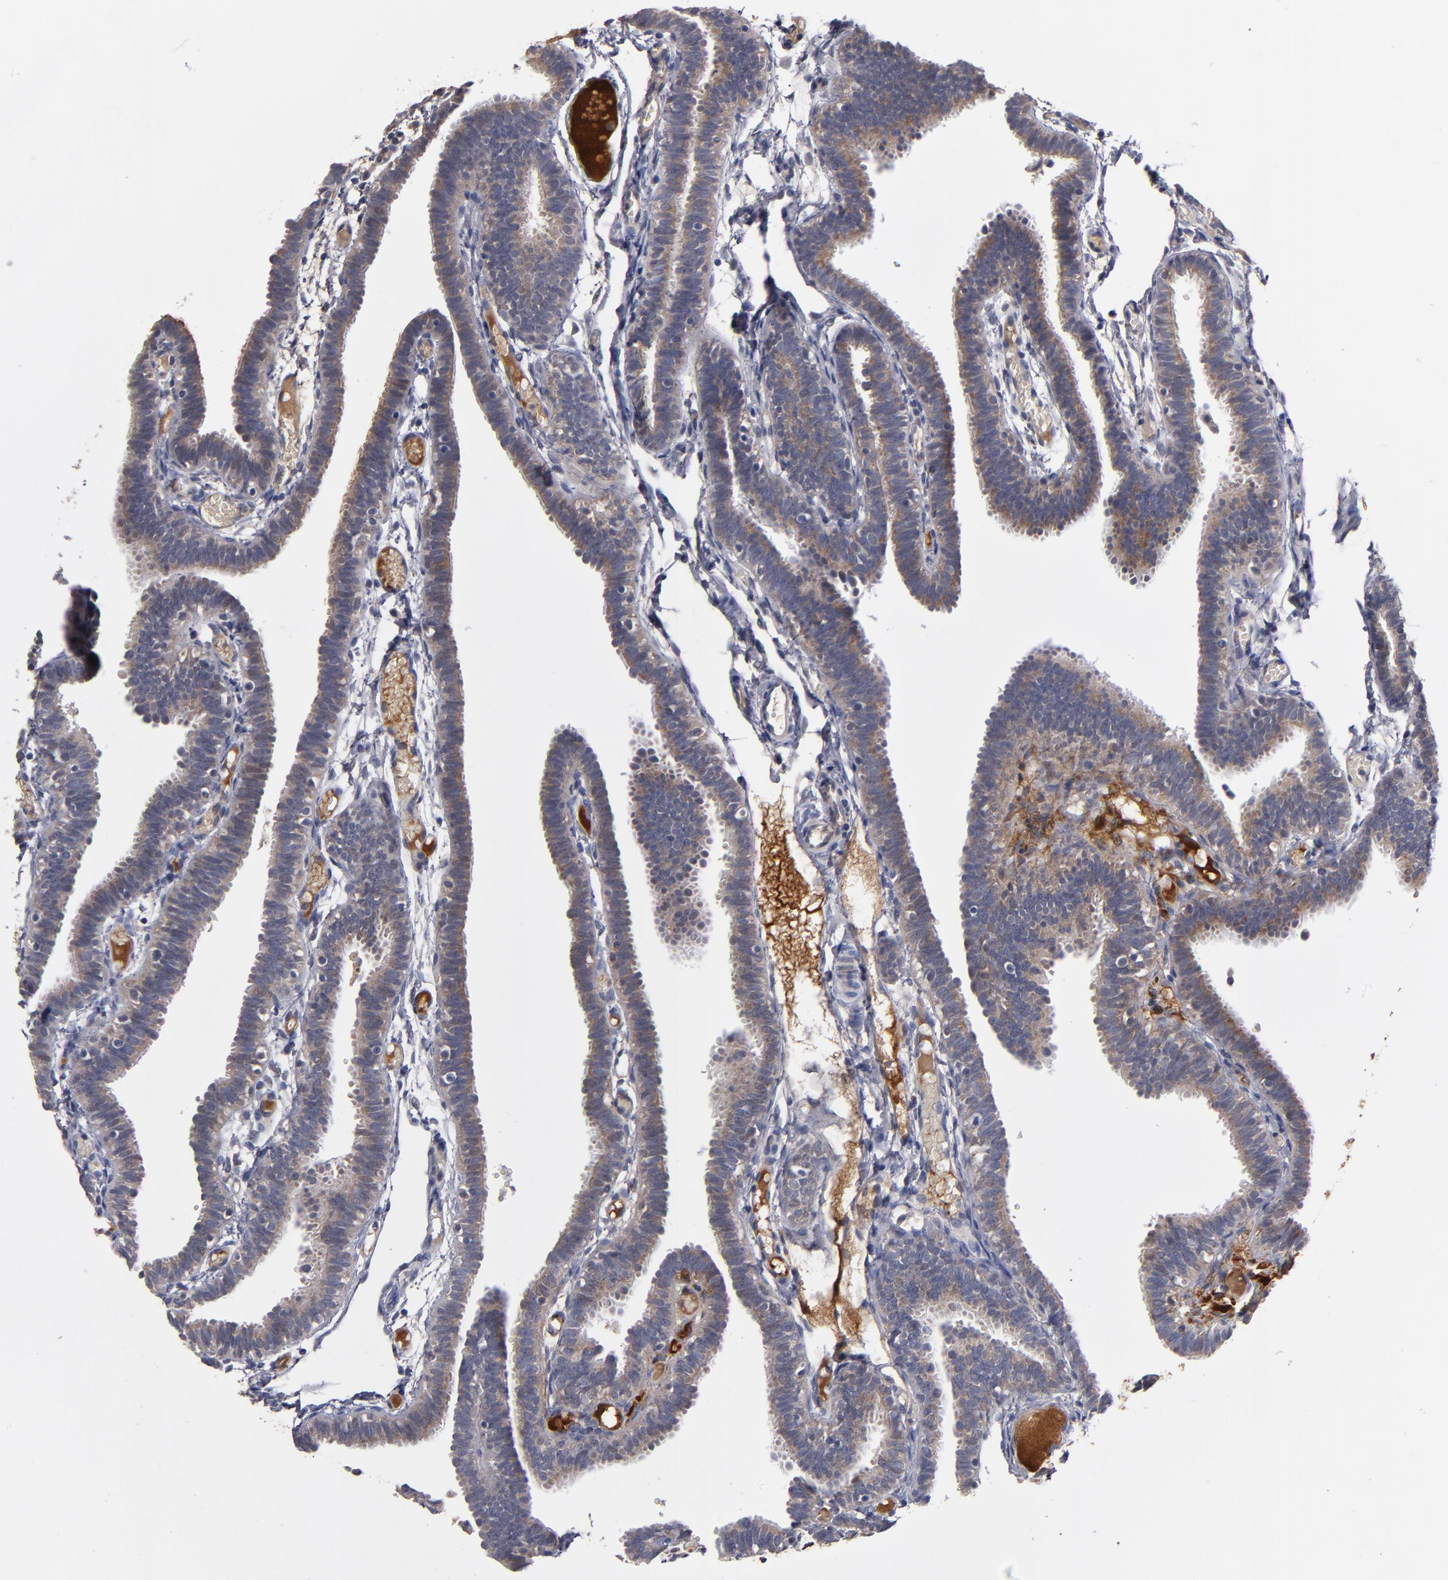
{"staining": {"intensity": "moderate", "quantity": ">75%", "location": "cytoplasmic/membranous"}, "tissue": "fallopian tube", "cell_type": "Glandular cells", "image_type": "normal", "snomed": [{"axis": "morphology", "description": "Normal tissue, NOS"}, {"axis": "topography", "description": "Fallopian tube"}], "caption": "Immunohistochemistry (IHC) (DAB (3,3'-diaminobenzidine)) staining of unremarkable human fallopian tube reveals moderate cytoplasmic/membranous protein positivity in about >75% of glandular cells.", "gene": "EXD2", "patient": {"sex": "female", "age": 29}}